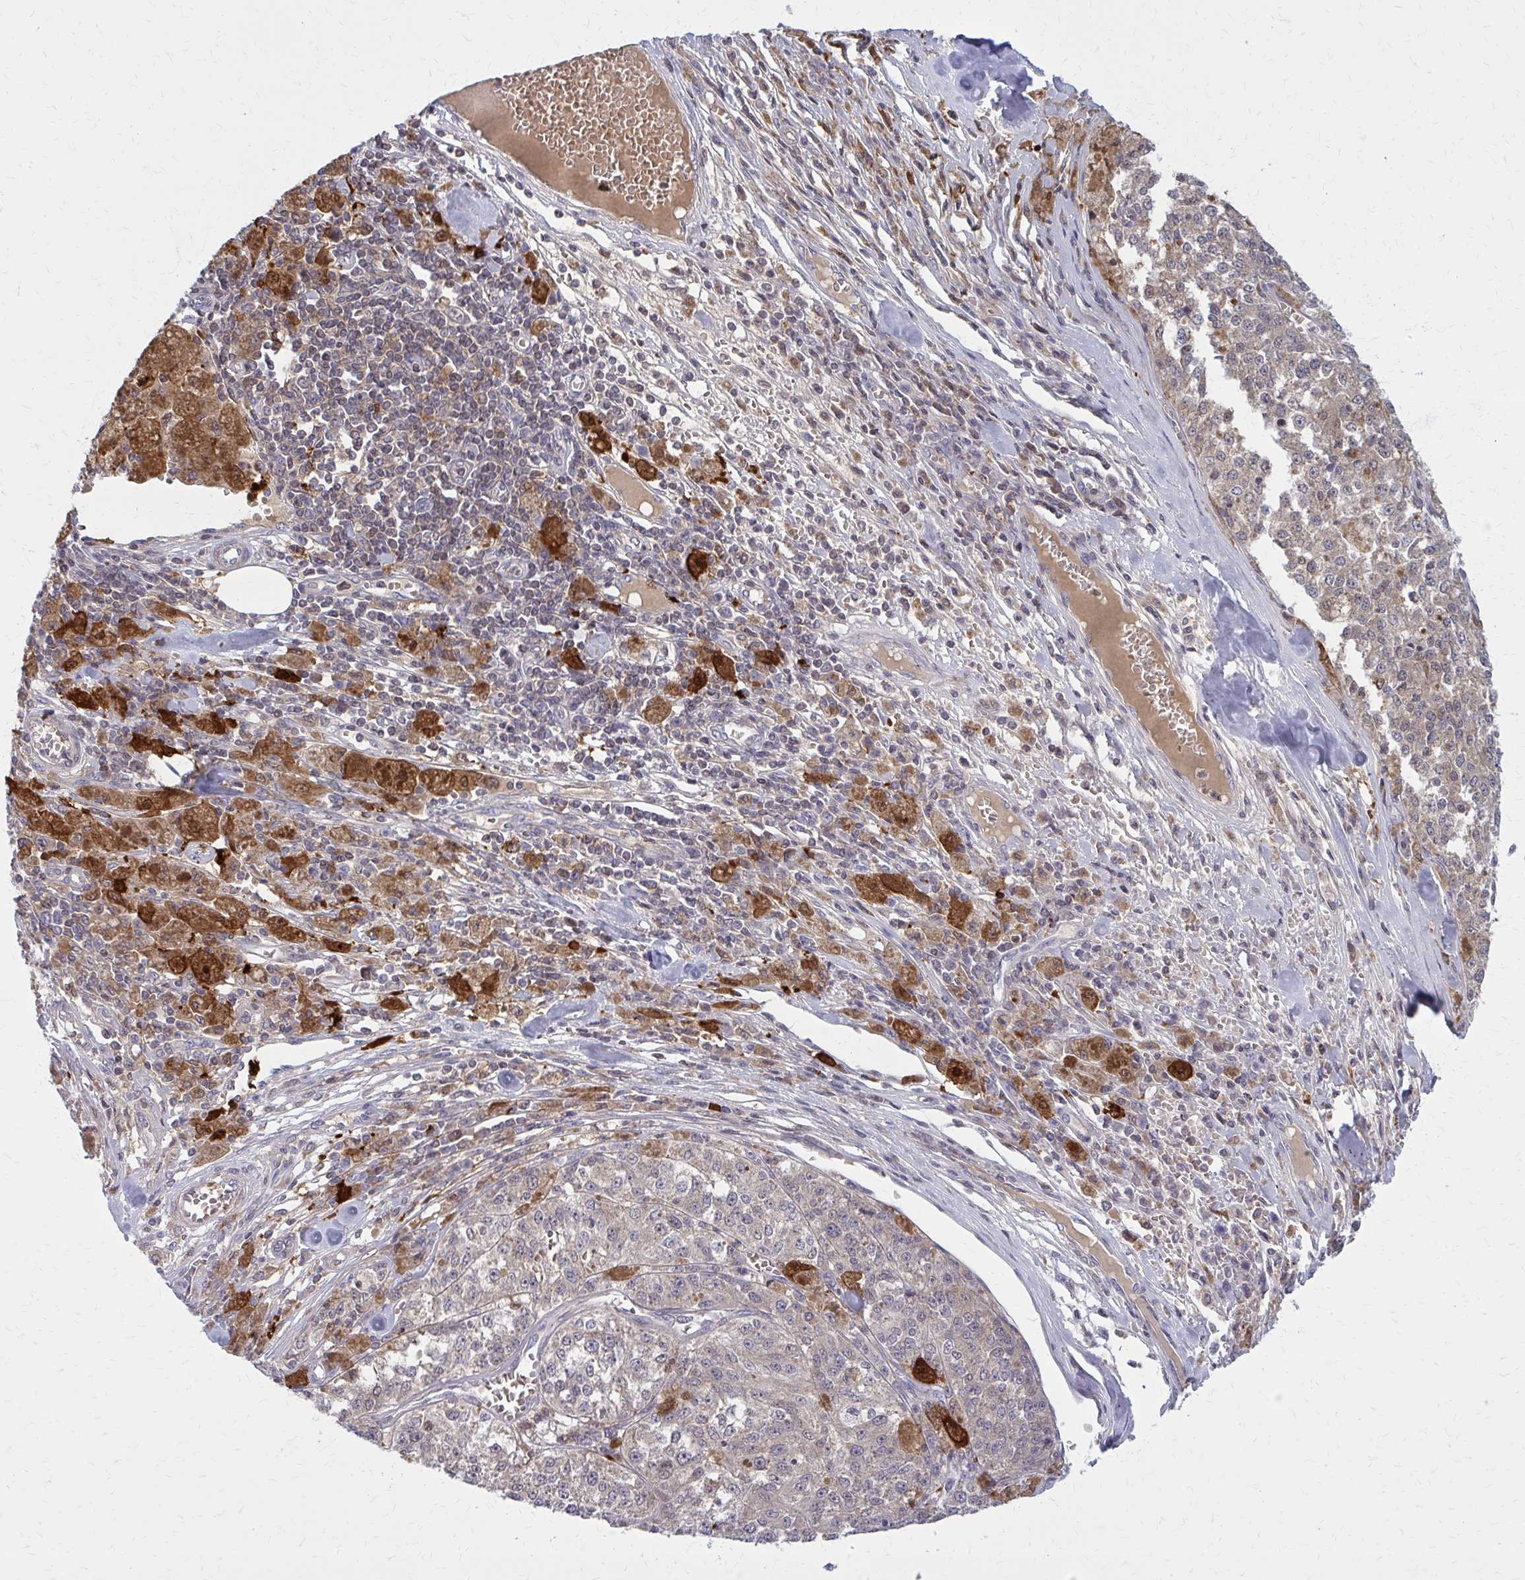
{"staining": {"intensity": "weak", "quantity": "<25%", "location": "cytoplasmic/membranous"}, "tissue": "melanoma", "cell_type": "Tumor cells", "image_type": "cancer", "snomed": [{"axis": "morphology", "description": "Malignant melanoma, Metastatic site"}, {"axis": "topography", "description": "Lymph node"}], "caption": "The immunohistochemistry photomicrograph has no significant positivity in tumor cells of malignant melanoma (metastatic site) tissue. (DAB (3,3'-diaminobenzidine) immunohistochemistry (IHC) visualized using brightfield microscopy, high magnification).", "gene": "DBI", "patient": {"sex": "female", "age": 64}}